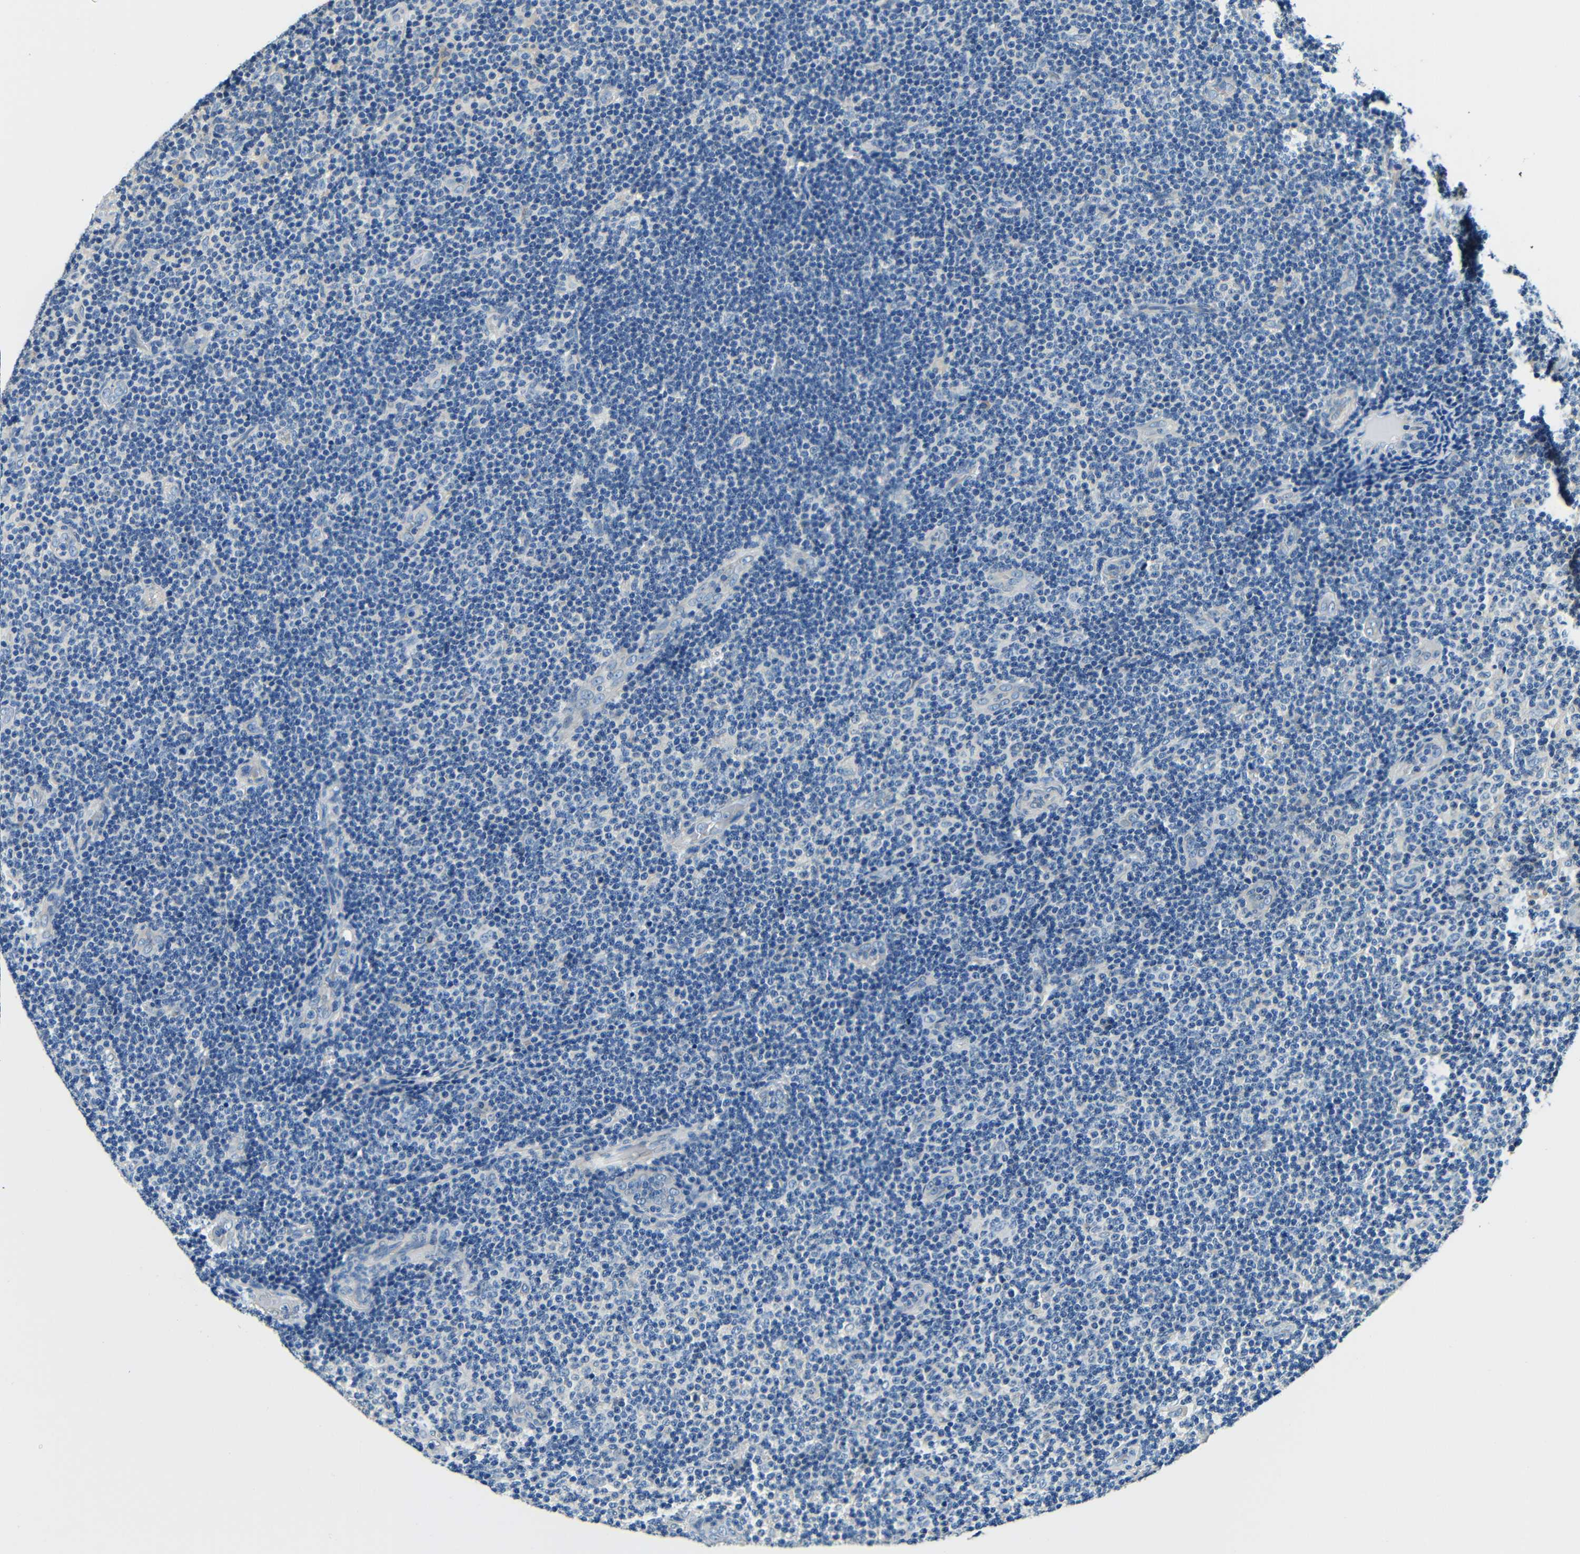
{"staining": {"intensity": "negative", "quantity": "none", "location": "none"}, "tissue": "lymphoma", "cell_type": "Tumor cells", "image_type": "cancer", "snomed": [{"axis": "morphology", "description": "Malignant lymphoma, non-Hodgkin's type, Low grade"}, {"axis": "topography", "description": "Lymph node"}], "caption": "Tumor cells are negative for protein expression in human lymphoma.", "gene": "FMO5", "patient": {"sex": "male", "age": 83}}